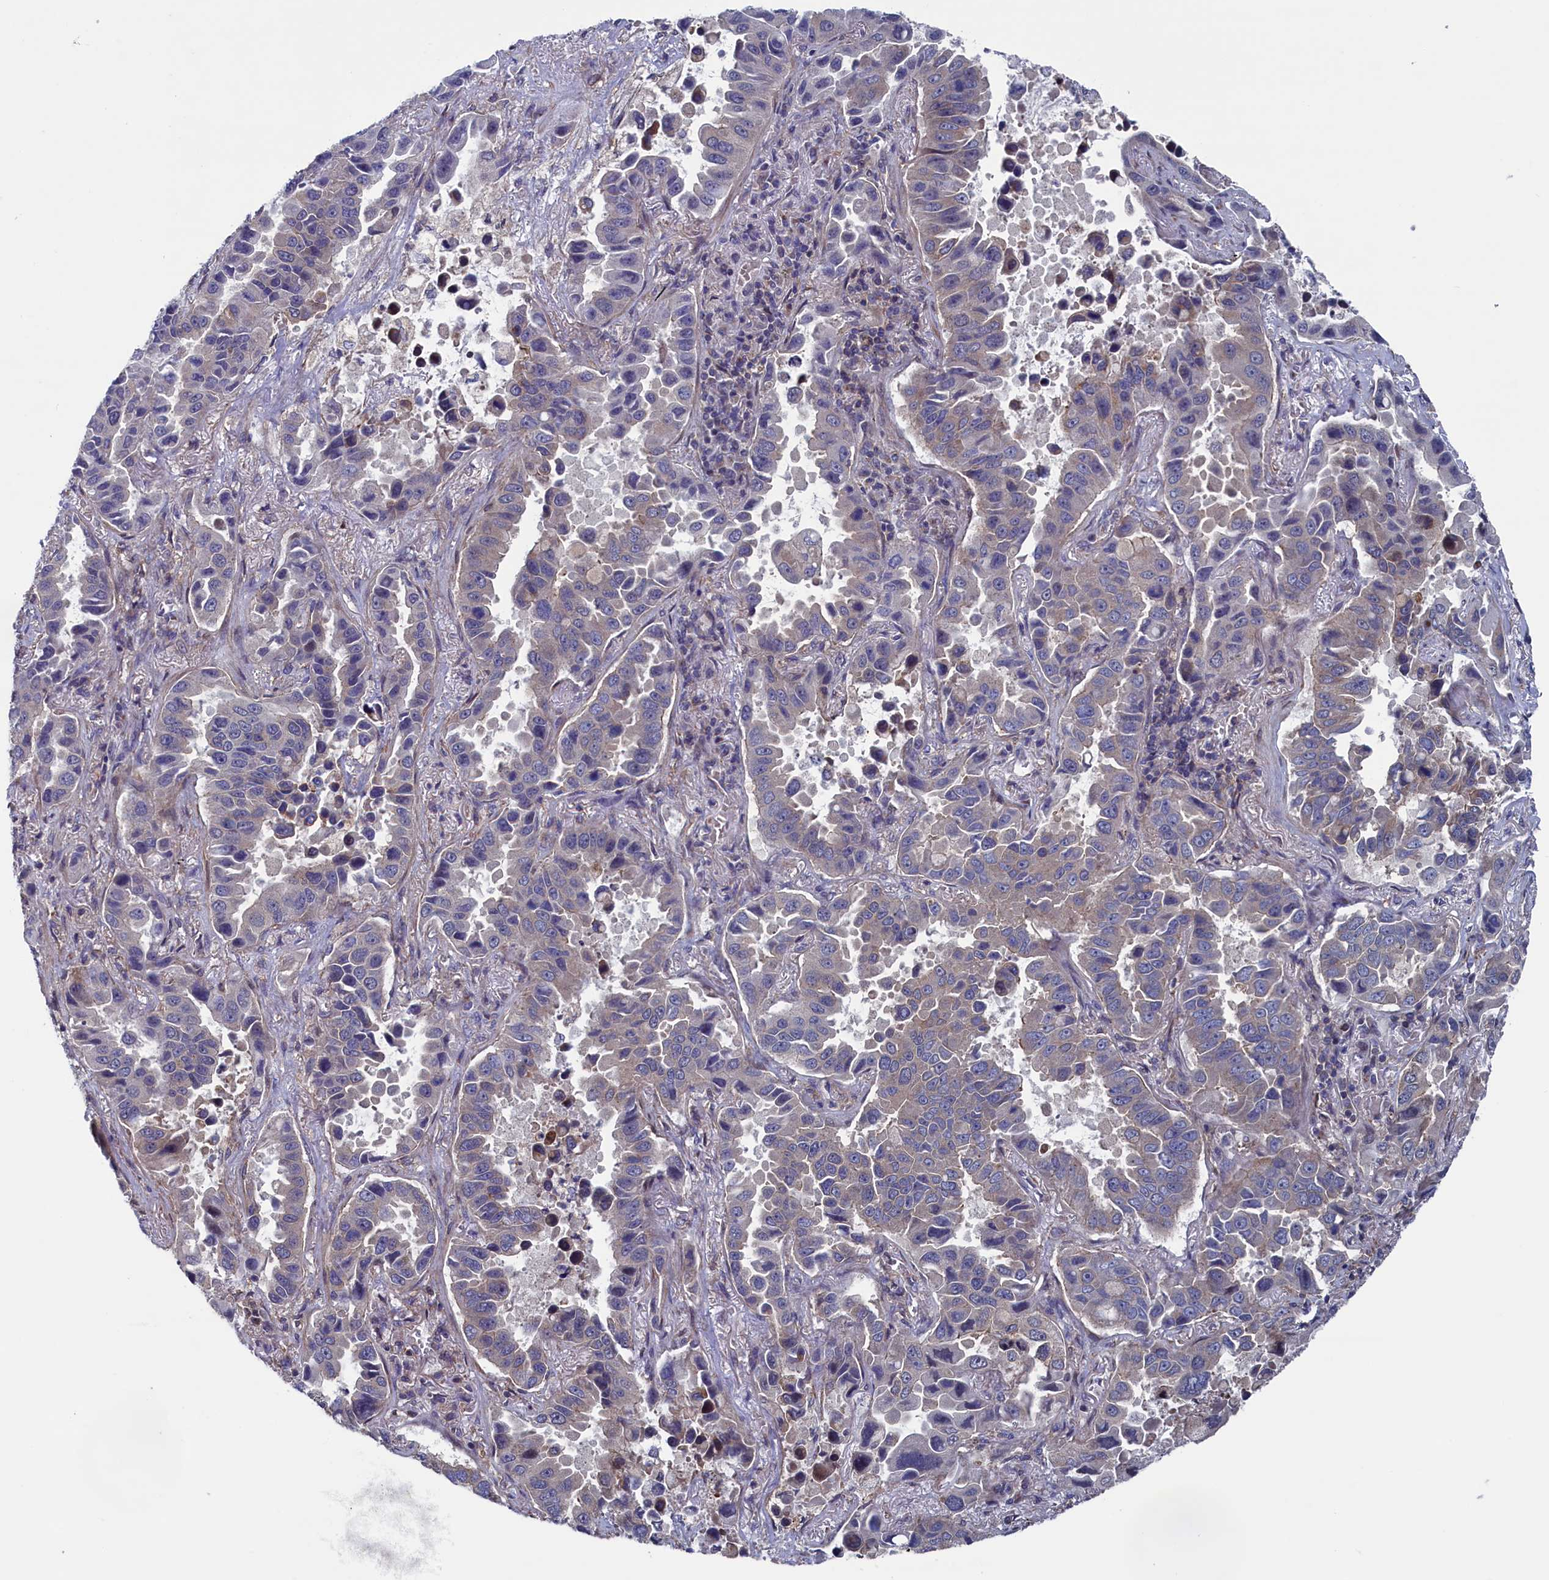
{"staining": {"intensity": "negative", "quantity": "none", "location": "none"}, "tissue": "lung cancer", "cell_type": "Tumor cells", "image_type": "cancer", "snomed": [{"axis": "morphology", "description": "Adenocarcinoma, NOS"}, {"axis": "topography", "description": "Lung"}], "caption": "An image of adenocarcinoma (lung) stained for a protein reveals no brown staining in tumor cells.", "gene": "SPATA13", "patient": {"sex": "male", "age": 64}}